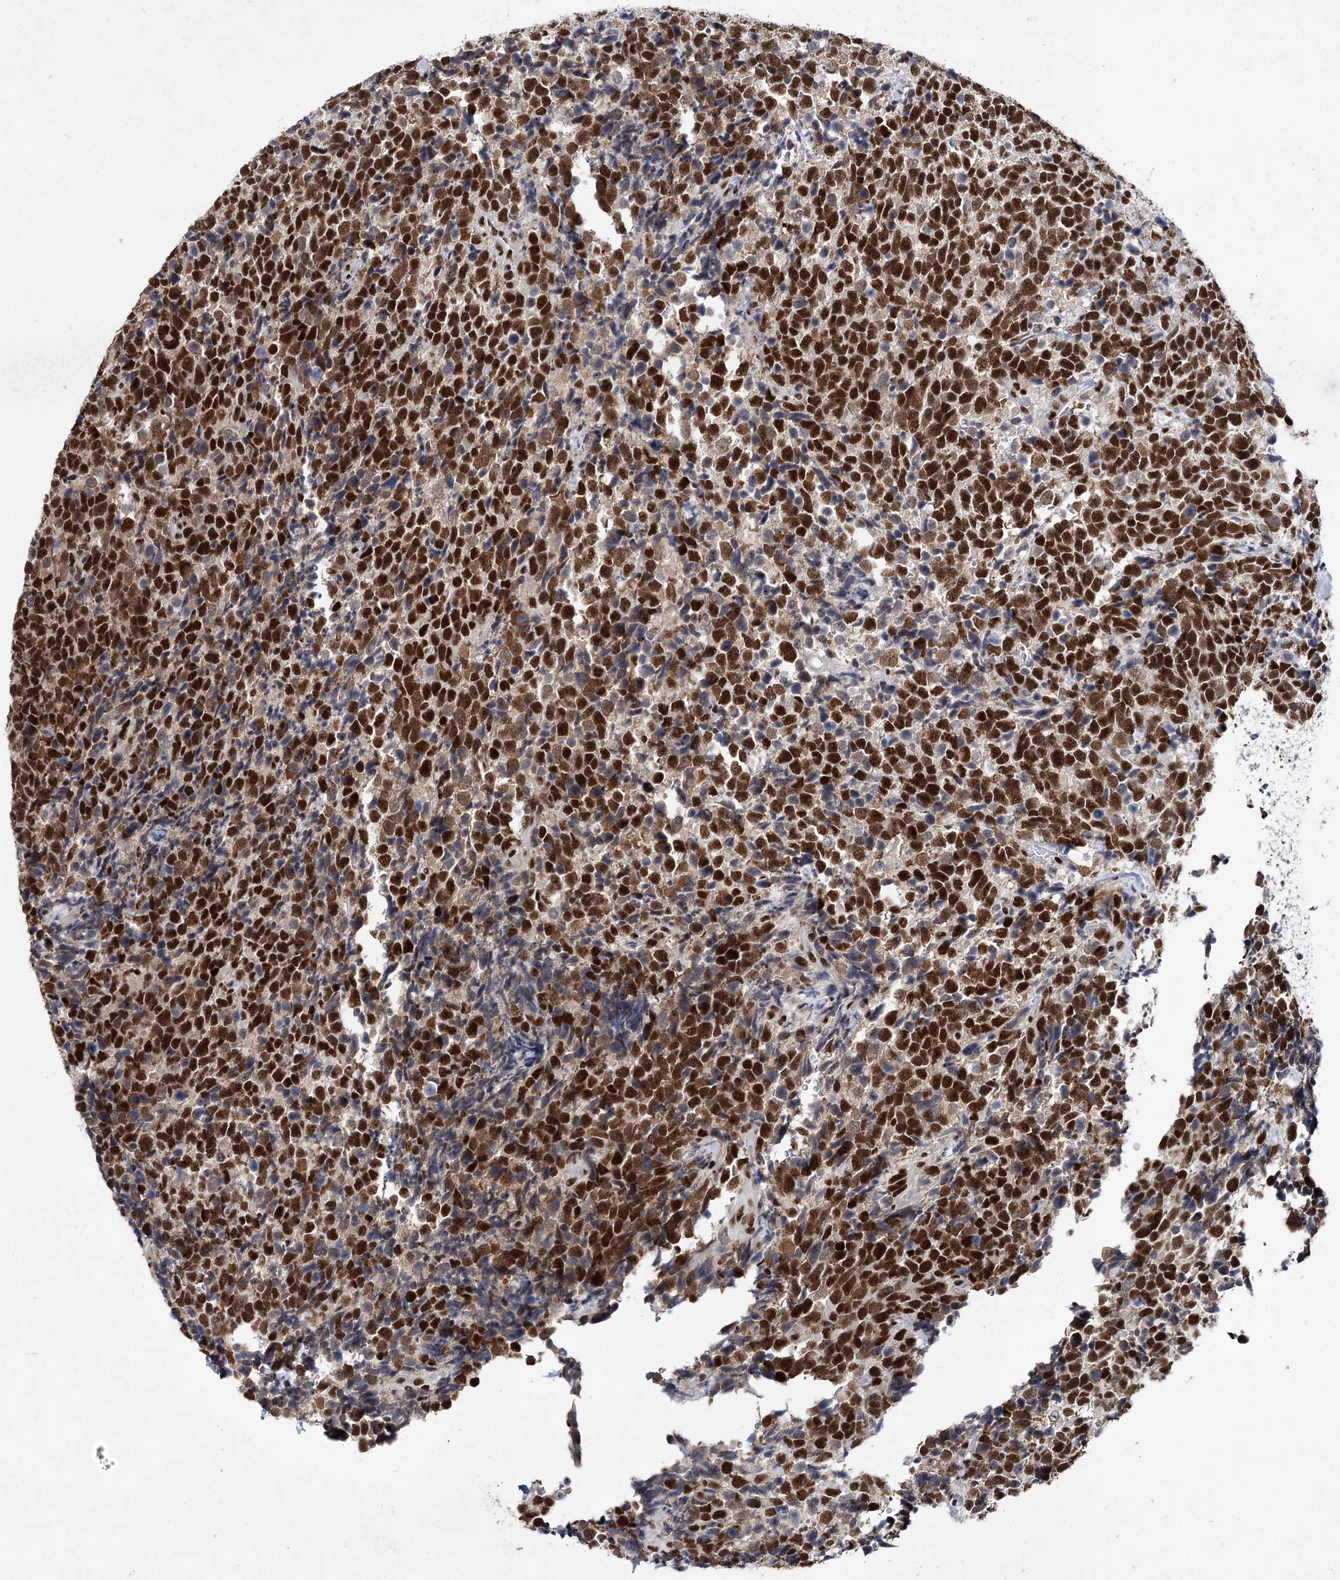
{"staining": {"intensity": "strong", "quantity": ">75%", "location": "nuclear"}, "tissue": "urothelial cancer", "cell_type": "Tumor cells", "image_type": "cancer", "snomed": [{"axis": "morphology", "description": "Urothelial carcinoma, High grade"}, {"axis": "topography", "description": "Urinary bladder"}], "caption": "Immunohistochemistry (IHC) photomicrograph of urothelial carcinoma (high-grade) stained for a protein (brown), which exhibits high levels of strong nuclear expression in approximately >75% of tumor cells.", "gene": "SCAF8", "patient": {"sex": "female", "age": 82}}